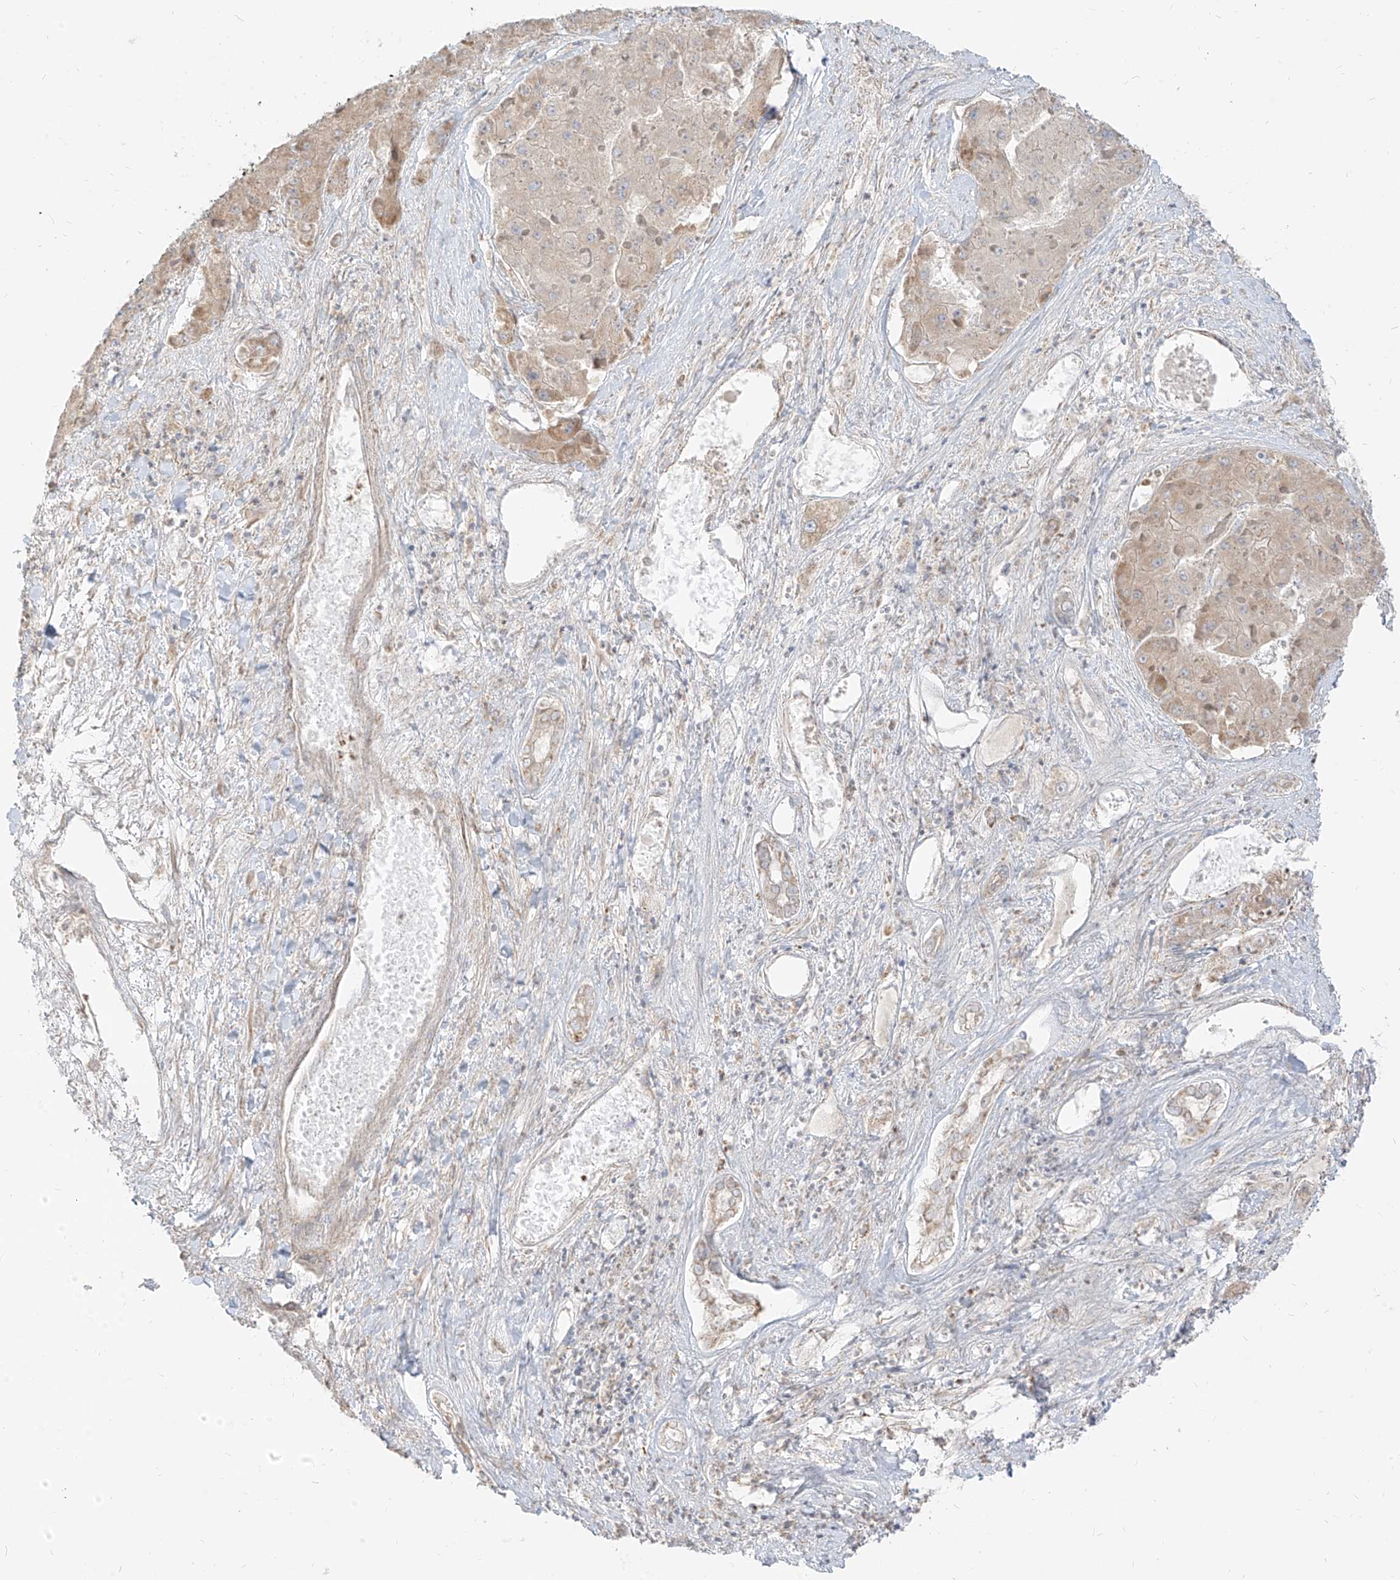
{"staining": {"intensity": "weak", "quantity": "25%-75%", "location": "cytoplasmic/membranous"}, "tissue": "liver cancer", "cell_type": "Tumor cells", "image_type": "cancer", "snomed": [{"axis": "morphology", "description": "Carcinoma, Hepatocellular, NOS"}, {"axis": "topography", "description": "Liver"}], "caption": "IHC staining of liver cancer (hepatocellular carcinoma), which demonstrates low levels of weak cytoplasmic/membranous staining in about 25%-75% of tumor cells indicating weak cytoplasmic/membranous protein staining. The staining was performed using DAB (3,3'-diaminobenzidine) (brown) for protein detection and nuclei were counterstained in hematoxylin (blue).", "gene": "ZIM3", "patient": {"sex": "female", "age": 73}}